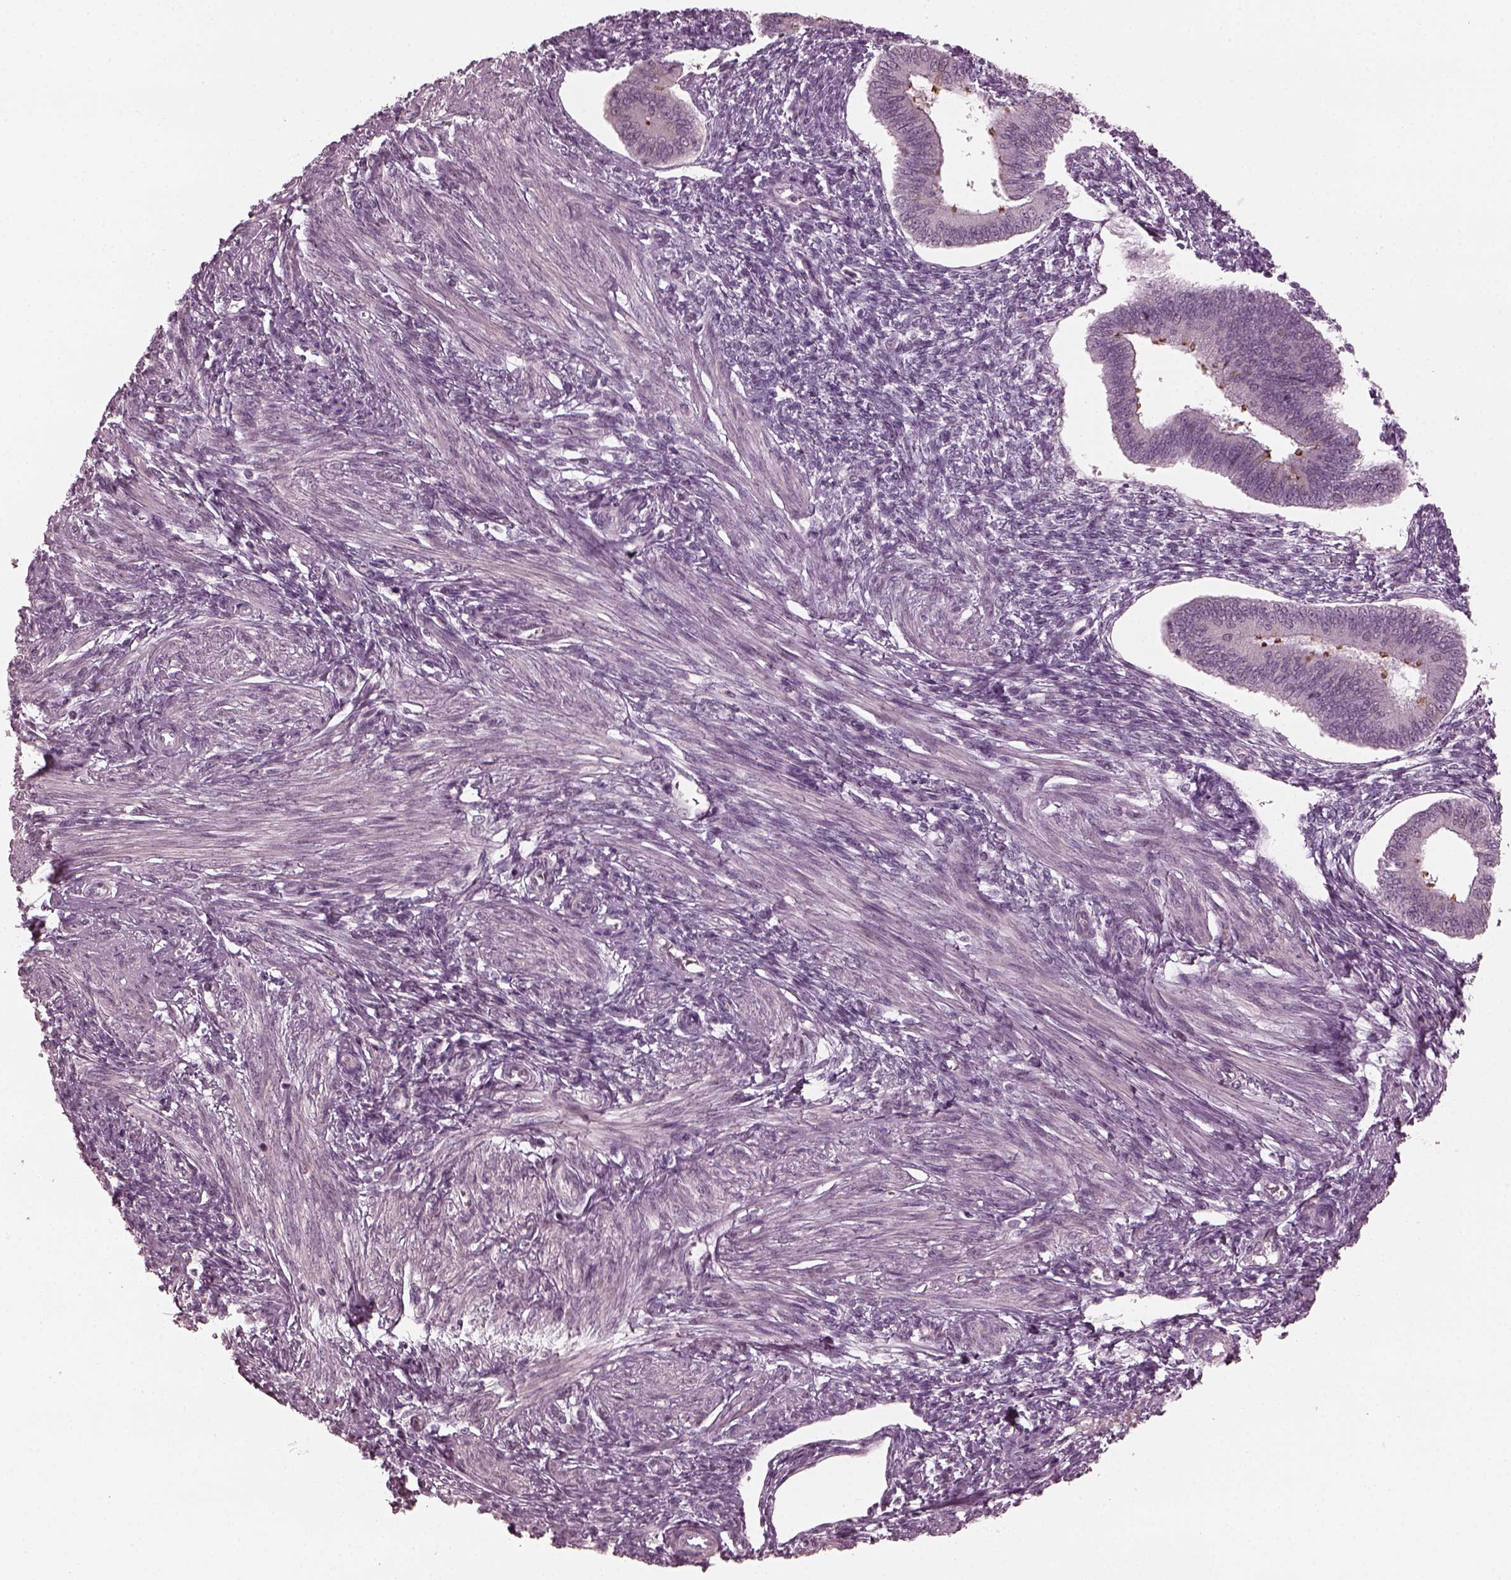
{"staining": {"intensity": "negative", "quantity": "none", "location": "none"}, "tissue": "endometrium", "cell_type": "Cells in endometrial stroma", "image_type": "normal", "snomed": [{"axis": "morphology", "description": "Normal tissue, NOS"}, {"axis": "topography", "description": "Endometrium"}], "caption": "Endometrium stained for a protein using immunohistochemistry (IHC) exhibits no positivity cells in endometrial stroma.", "gene": "CCDC170", "patient": {"sex": "female", "age": 42}}